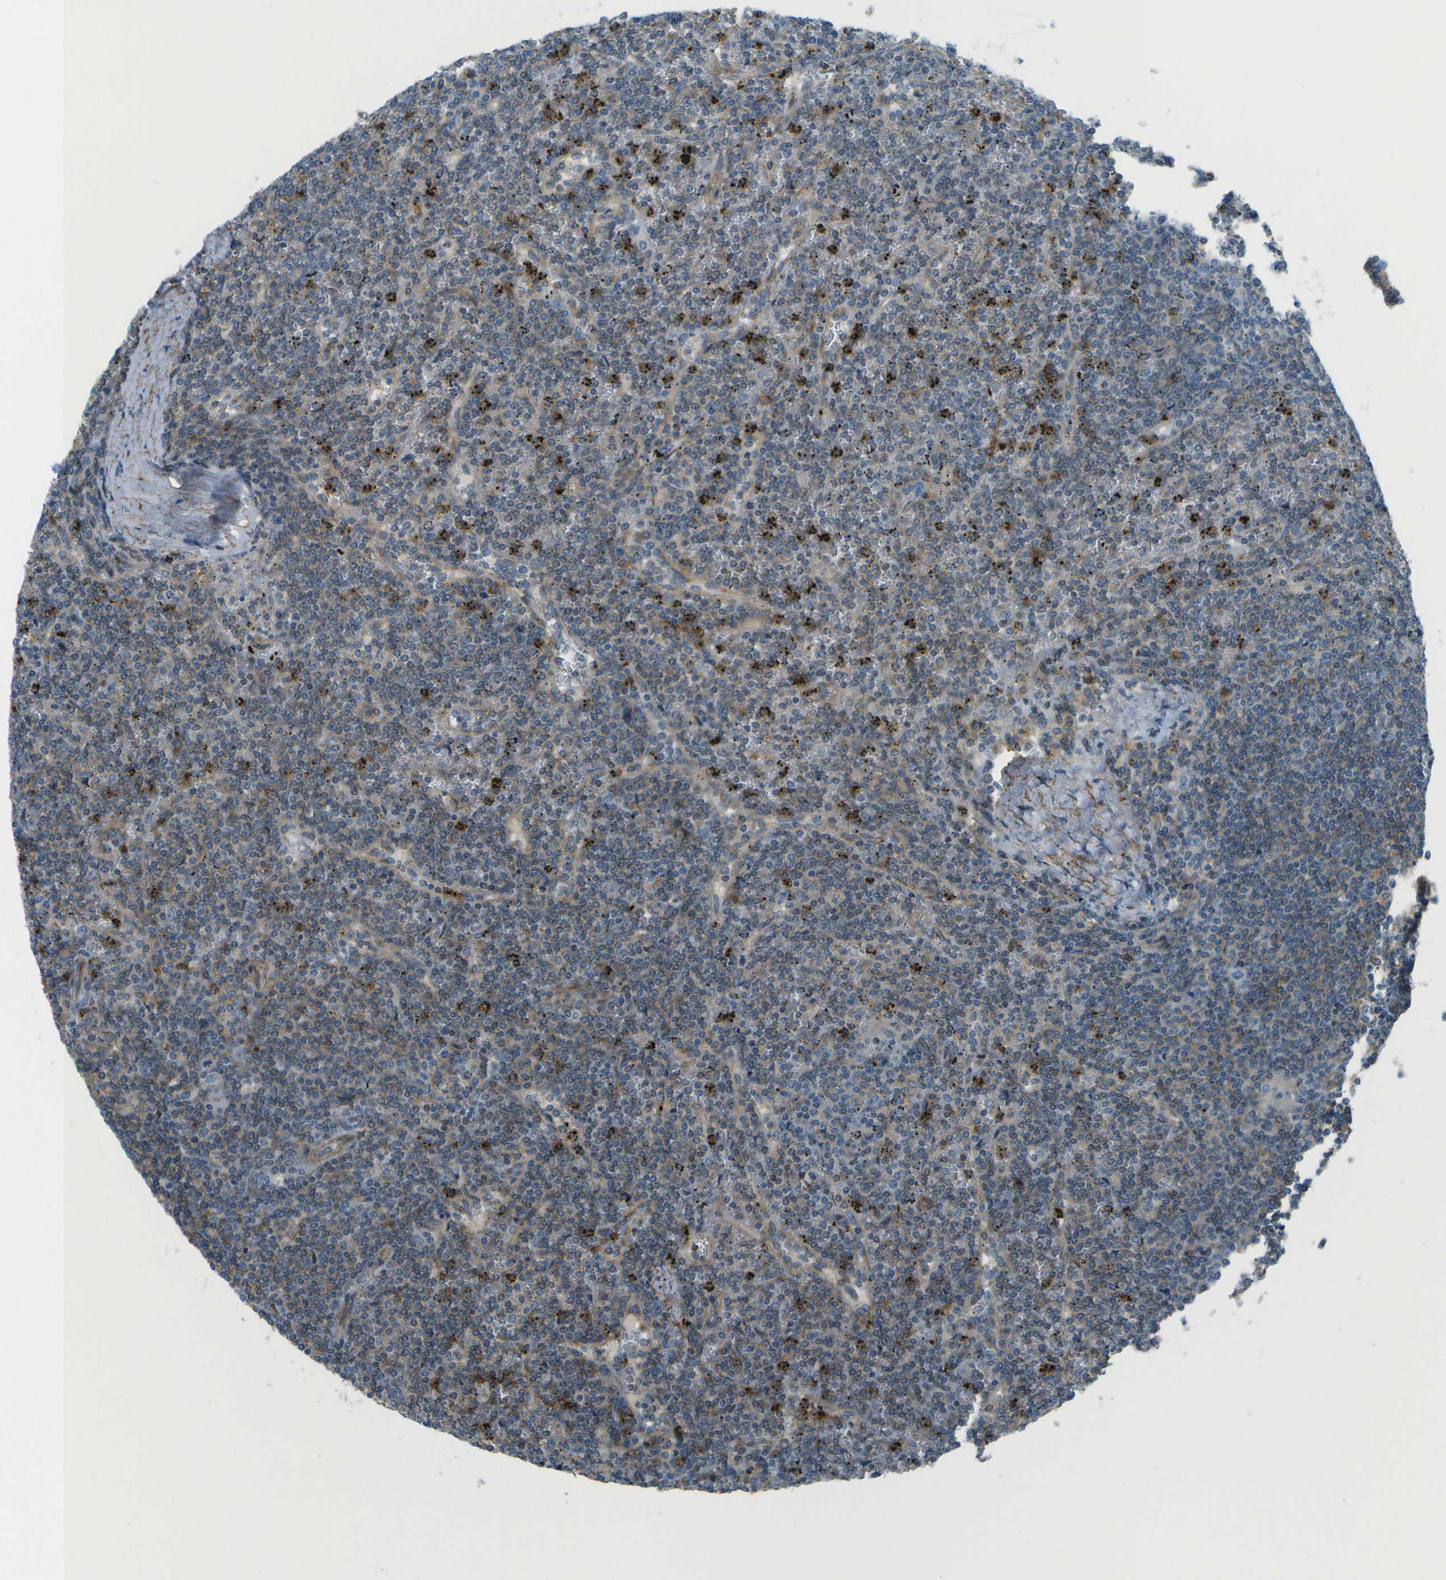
{"staining": {"intensity": "negative", "quantity": "none", "location": "none"}, "tissue": "lymphoma", "cell_type": "Tumor cells", "image_type": "cancer", "snomed": [{"axis": "morphology", "description": "Malignant lymphoma, non-Hodgkin's type, Low grade"}, {"axis": "topography", "description": "Spleen"}], "caption": "Histopathology image shows no significant protein positivity in tumor cells of lymphoma.", "gene": "MYH11", "patient": {"sex": "female", "age": 19}}